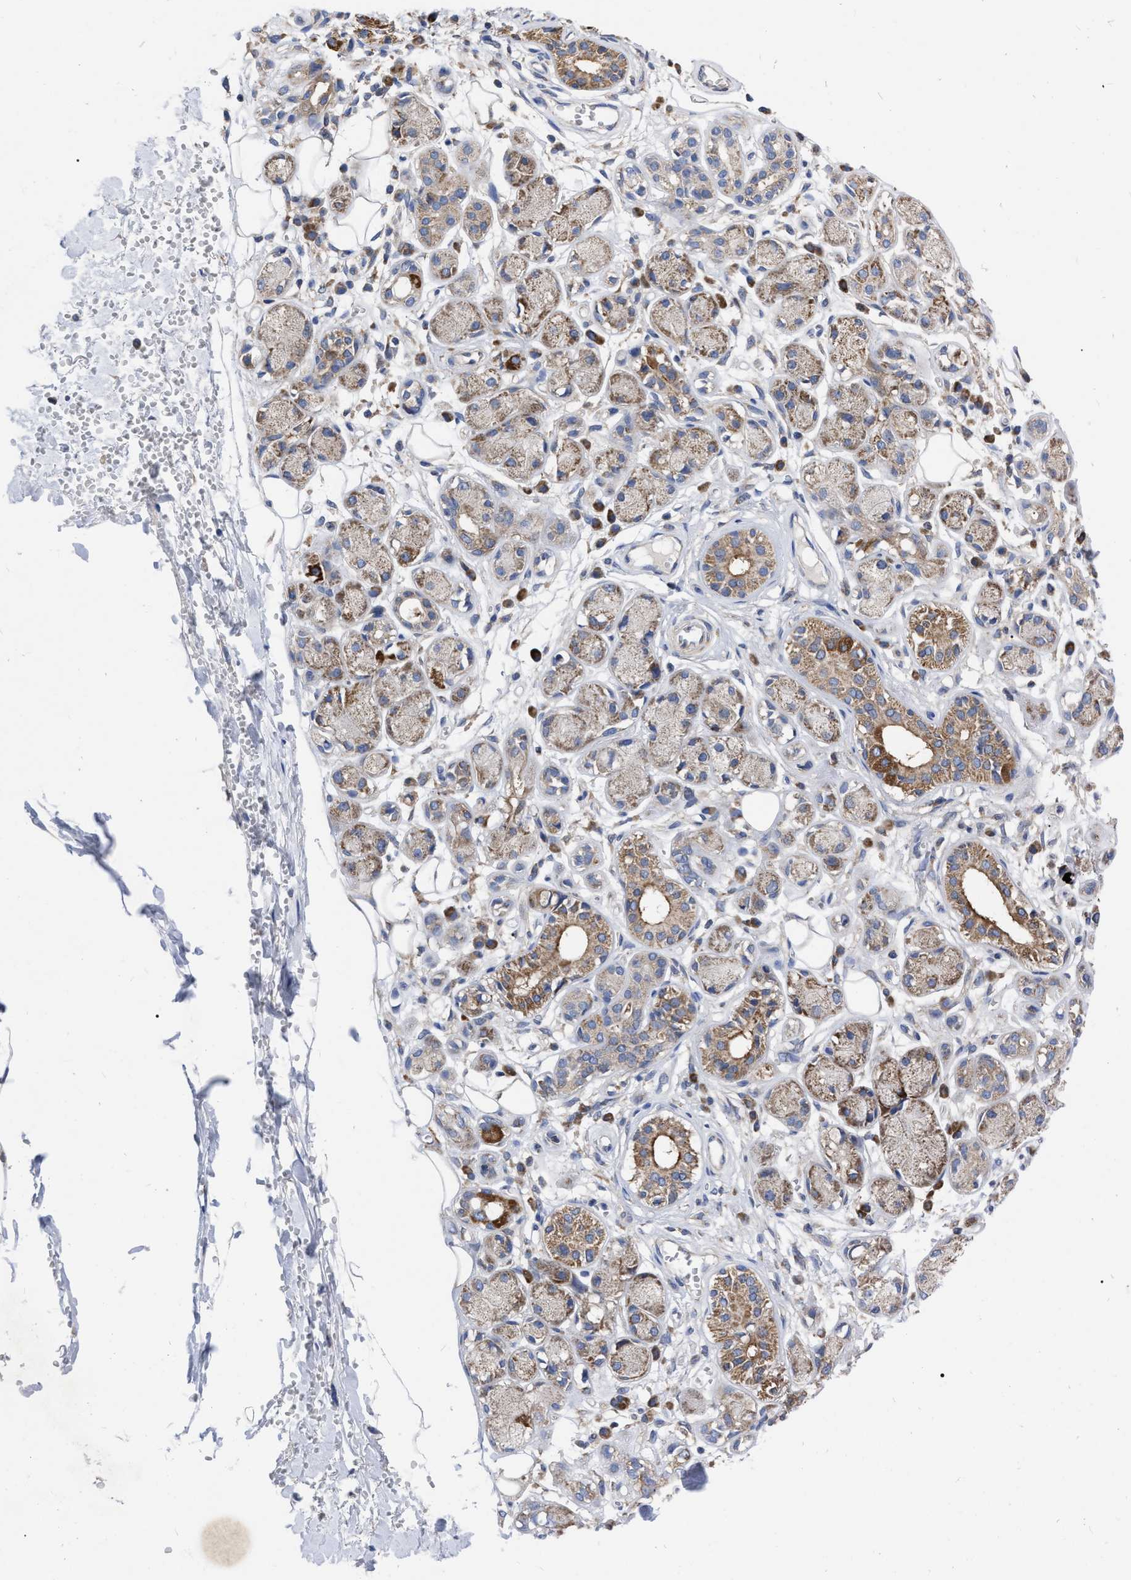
{"staining": {"intensity": "weak", "quantity": "<25%", "location": "cytoplasmic/membranous"}, "tissue": "adipose tissue", "cell_type": "Adipocytes", "image_type": "normal", "snomed": [{"axis": "morphology", "description": "Normal tissue, NOS"}, {"axis": "morphology", "description": "Inflammation, NOS"}, {"axis": "topography", "description": "Salivary gland"}, {"axis": "topography", "description": "Peripheral nerve tissue"}], "caption": "There is no significant staining in adipocytes of adipose tissue. (DAB (3,3'-diaminobenzidine) immunohistochemistry visualized using brightfield microscopy, high magnification).", "gene": "CDKN2C", "patient": {"sex": "female", "age": 75}}